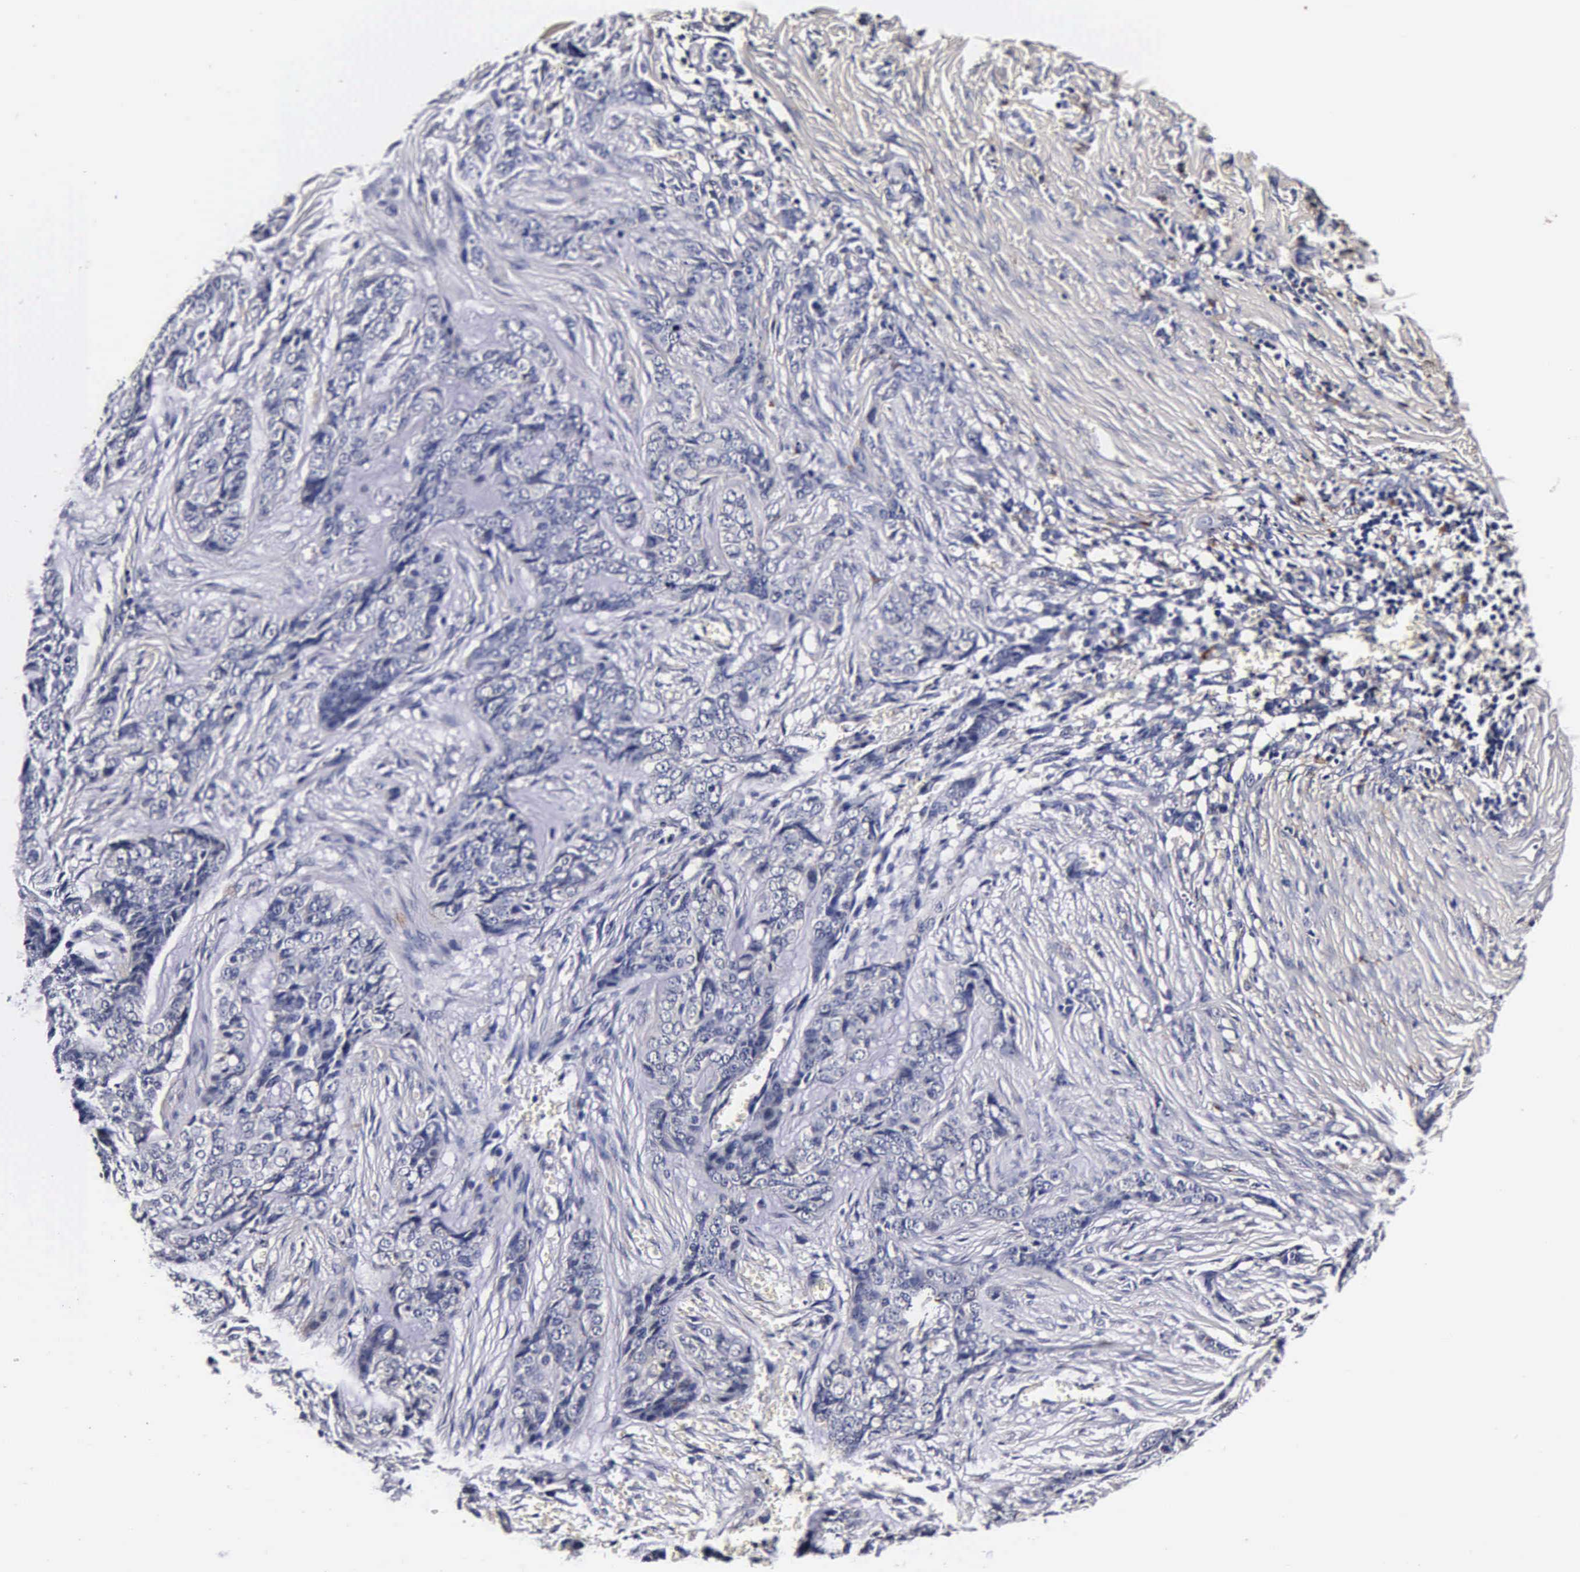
{"staining": {"intensity": "negative", "quantity": "none", "location": "none"}, "tissue": "skin cancer", "cell_type": "Tumor cells", "image_type": "cancer", "snomed": [{"axis": "morphology", "description": "Normal tissue, NOS"}, {"axis": "morphology", "description": "Basal cell carcinoma"}, {"axis": "topography", "description": "Skin"}], "caption": "This photomicrograph is of skin basal cell carcinoma stained with immunohistochemistry to label a protein in brown with the nuclei are counter-stained blue. There is no staining in tumor cells.", "gene": "CST3", "patient": {"sex": "female", "age": 65}}